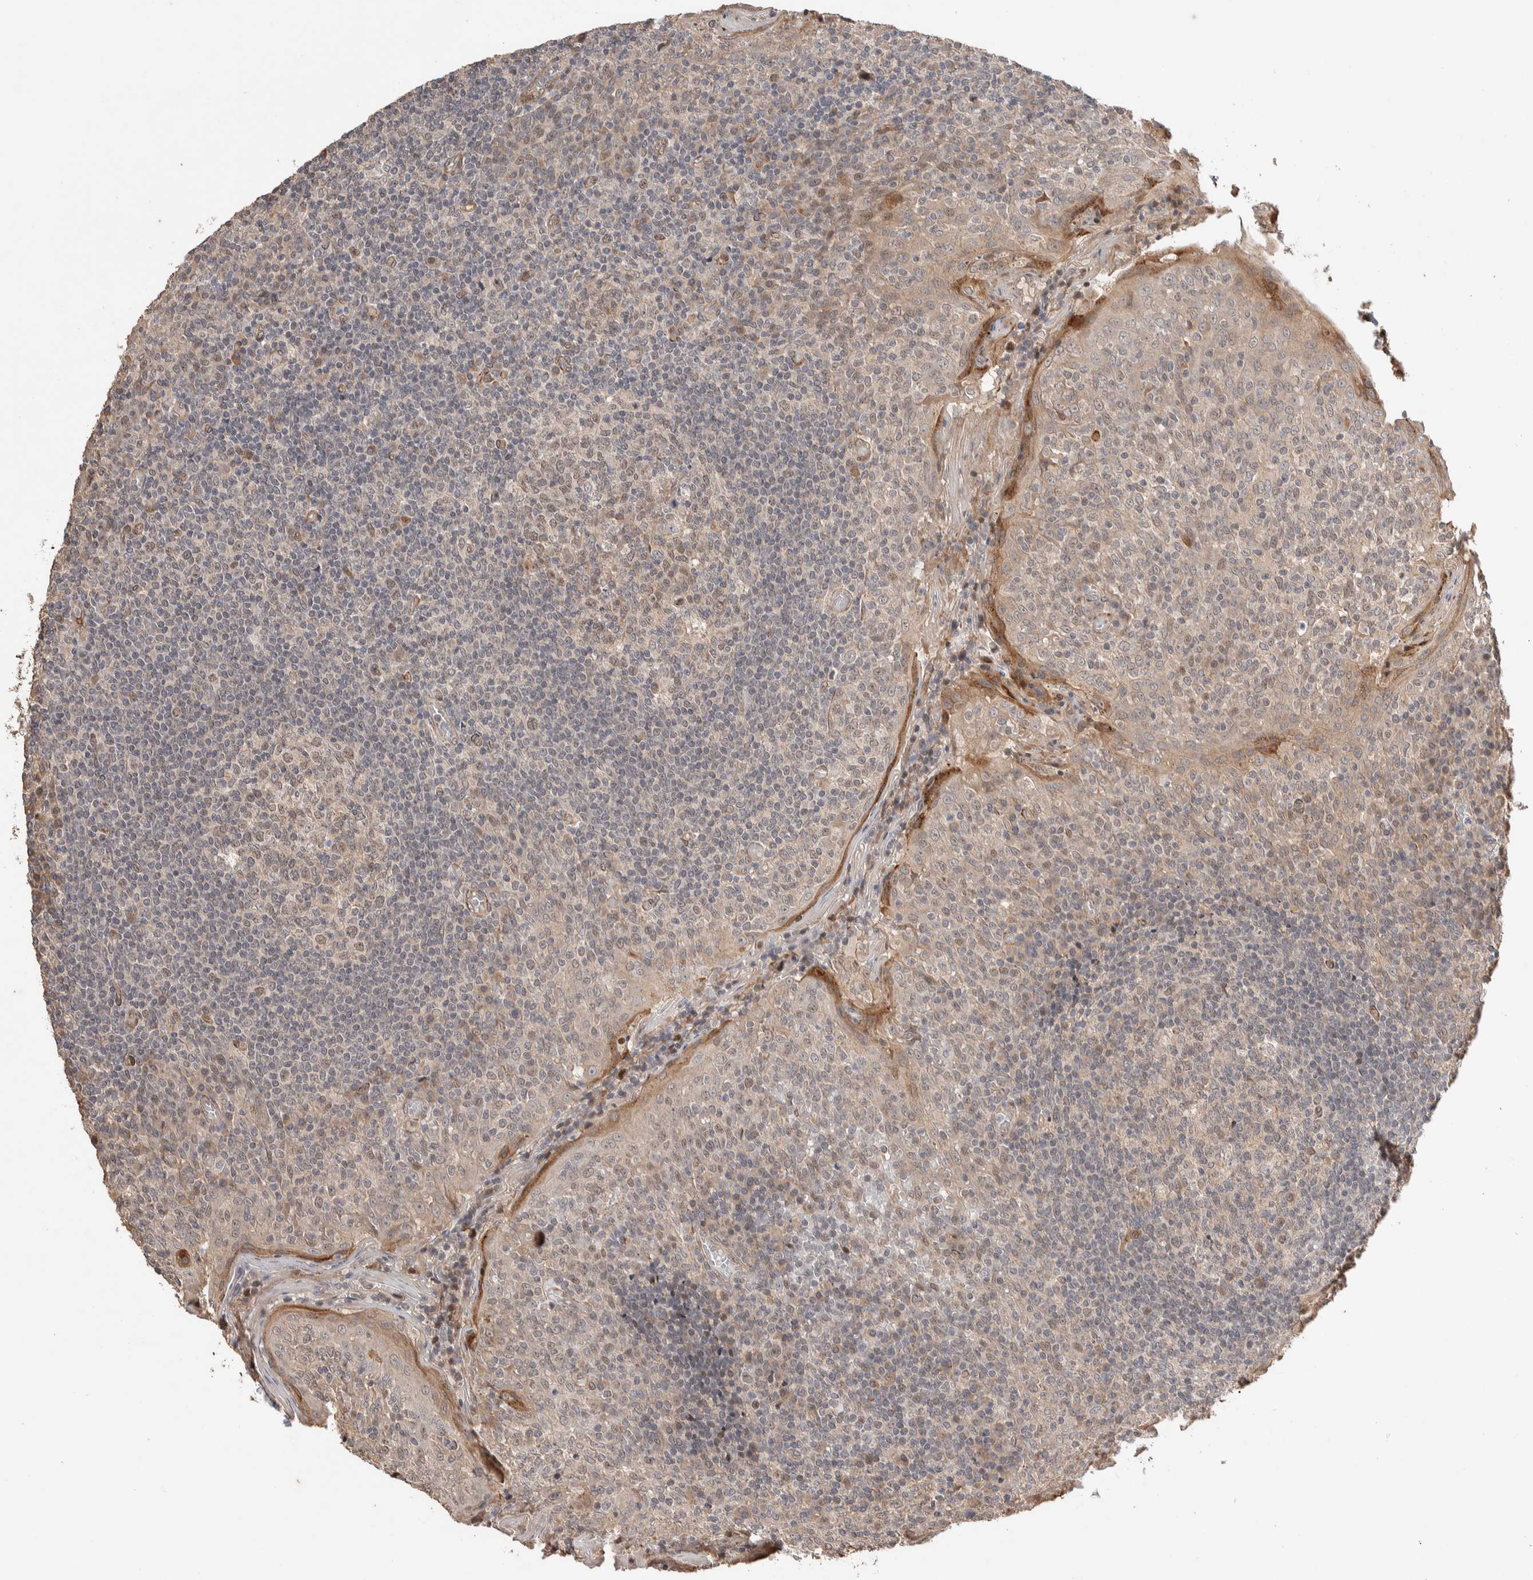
{"staining": {"intensity": "moderate", "quantity": "25%-75%", "location": "cytoplasmic/membranous,nuclear"}, "tissue": "tonsil", "cell_type": "Germinal center cells", "image_type": "normal", "snomed": [{"axis": "morphology", "description": "Normal tissue, NOS"}, {"axis": "topography", "description": "Tonsil"}], "caption": "The histopathology image shows a brown stain indicating the presence of a protein in the cytoplasmic/membranous,nuclear of germinal center cells in tonsil. (Brightfield microscopy of DAB IHC at high magnification).", "gene": "PRDM15", "patient": {"sex": "female", "age": 19}}